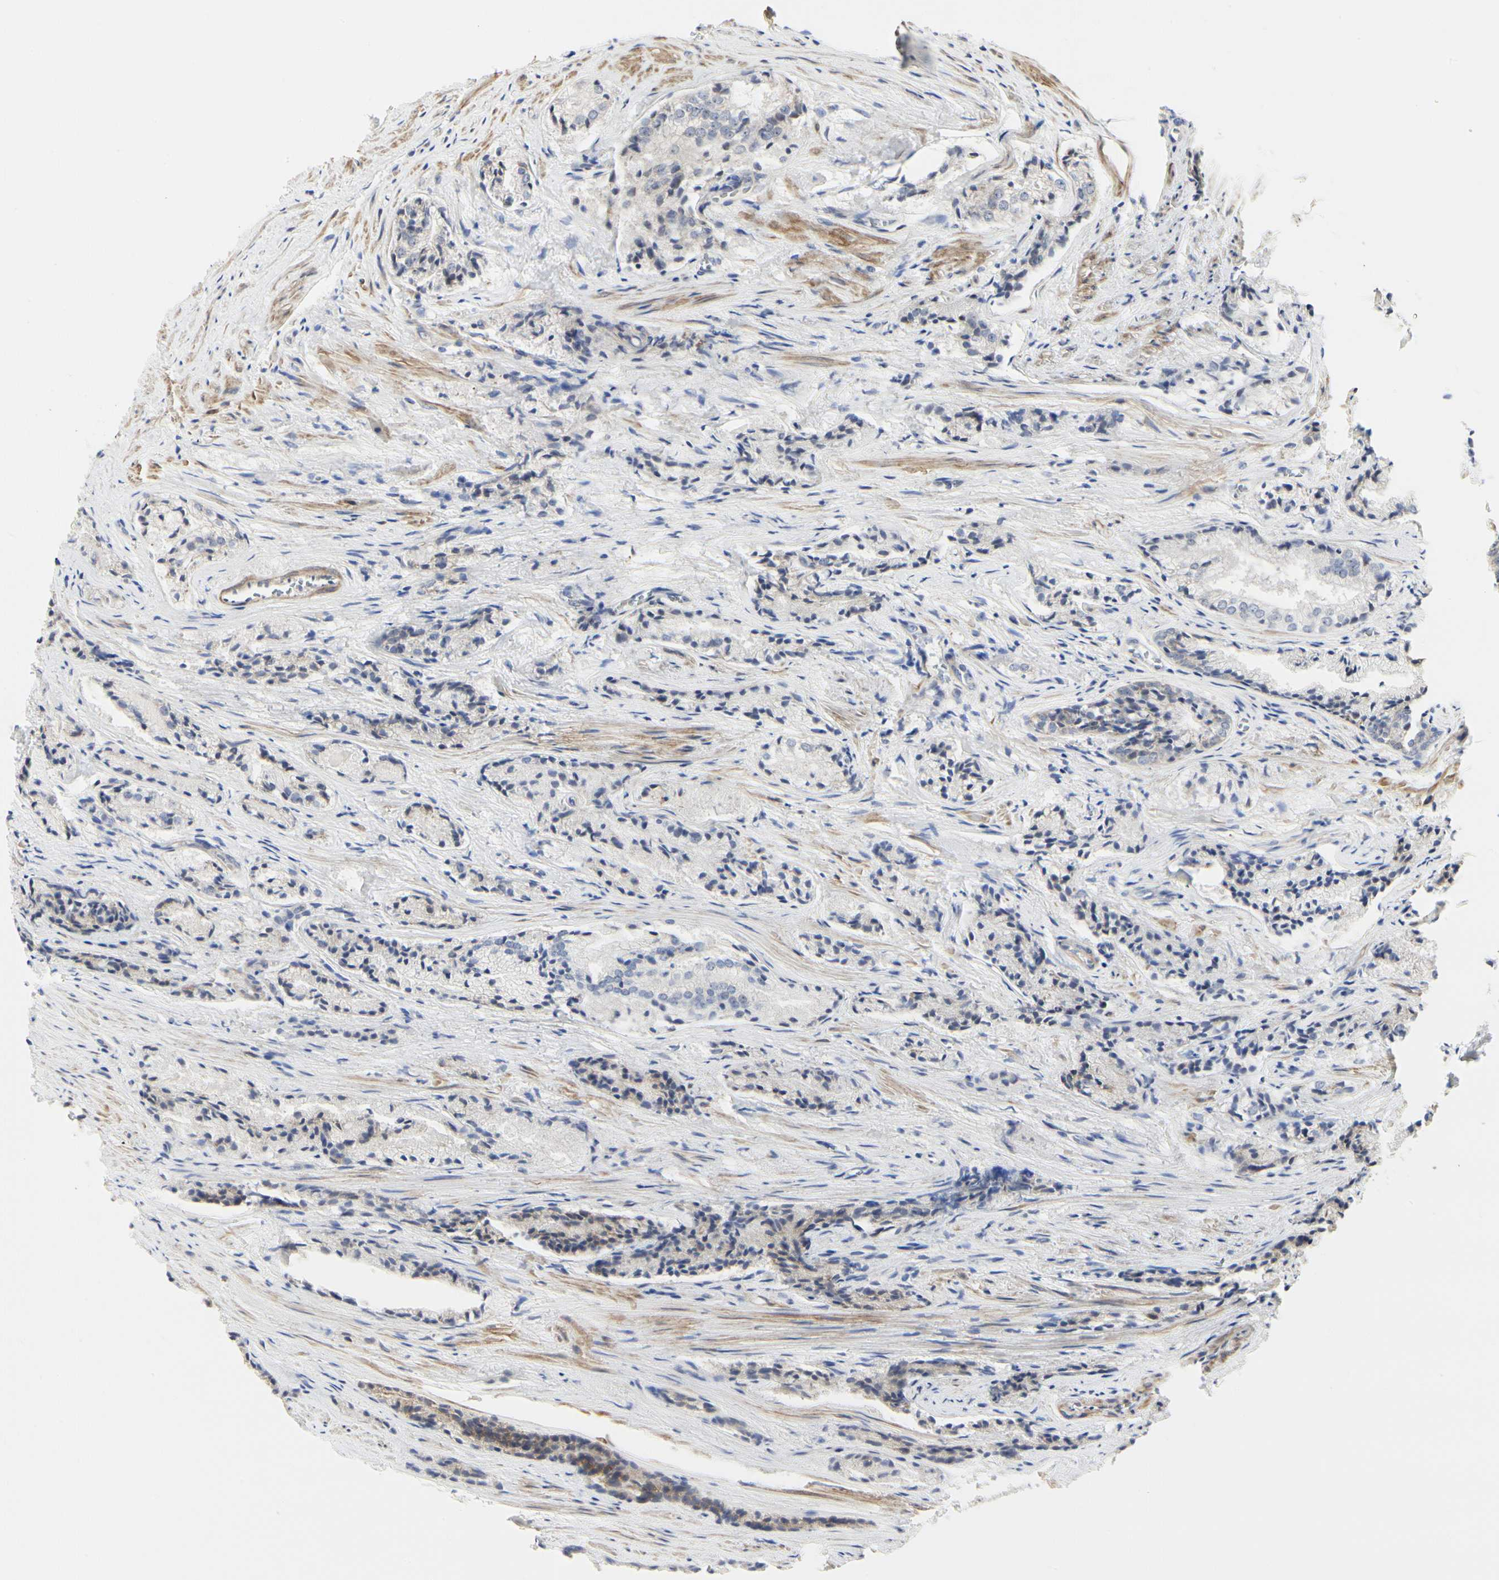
{"staining": {"intensity": "weak", "quantity": "<25%", "location": "cytoplasmic/membranous"}, "tissue": "prostate cancer", "cell_type": "Tumor cells", "image_type": "cancer", "snomed": [{"axis": "morphology", "description": "Adenocarcinoma, Low grade"}, {"axis": "topography", "description": "Prostate"}], "caption": "Histopathology image shows no significant protein staining in tumor cells of prostate cancer (low-grade adenocarcinoma).", "gene": "SHANK2", "patient": {"sex": "male", "age": 60}}